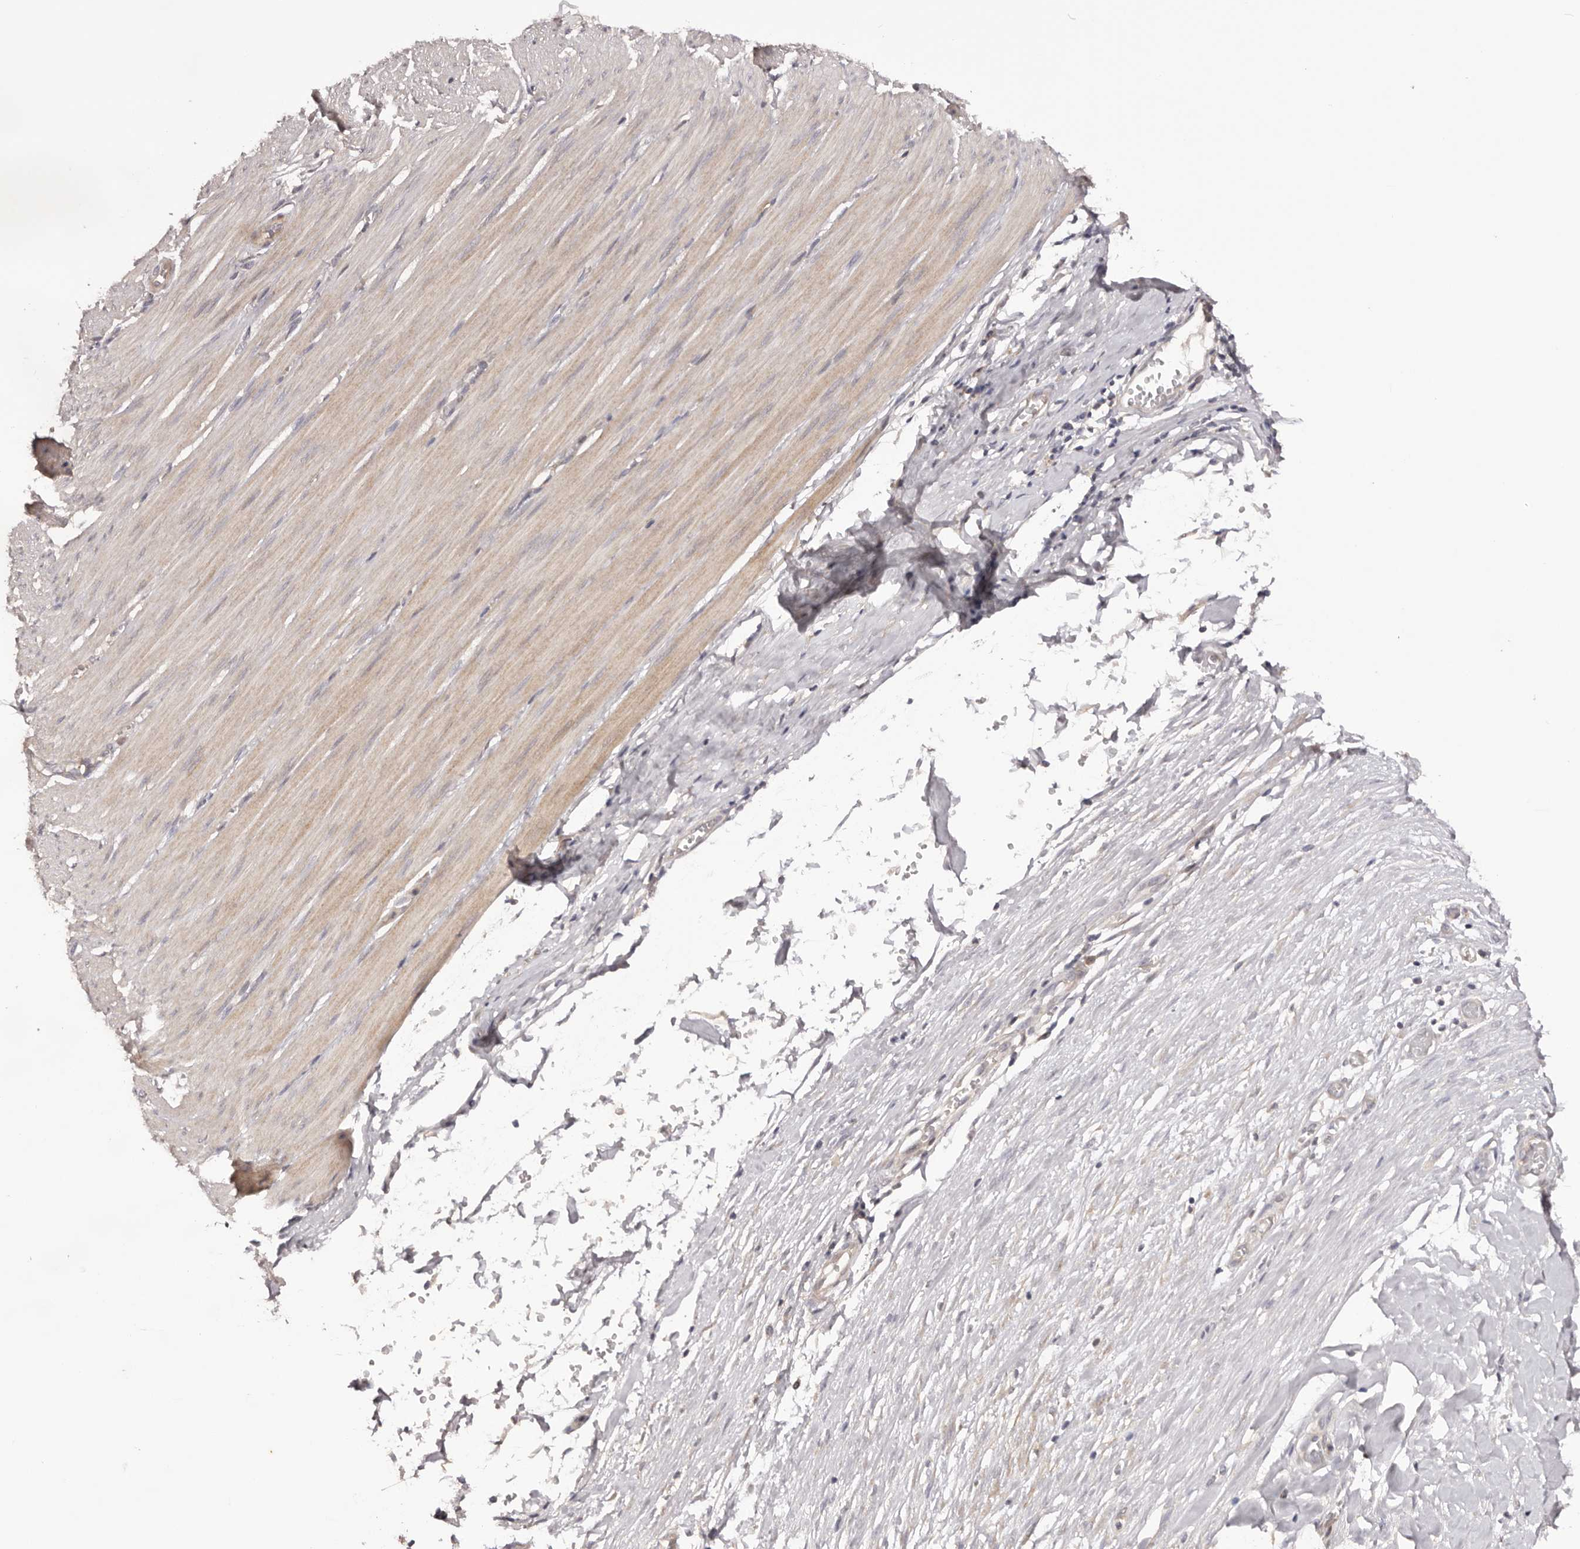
{"staining": {"intensity": "weak", "quantity": ">75%", "location": "cytoplasmic/membranous"}, "tissue": "smooth muscle", "cell_type": "Smooth muscle cells", "image_type": "normal", "snomed": [{"axis": "morphology", "description": "Normal tissue, NOS"}, {"axis": "morphology", "description": "Adenocarcinoma, NOS"}, {"axis": "topography", "description": "Colon"}, {"axis": "topography", "description": "Peripheral nerve tissue"}], "caption": "Protein expression analysis of benign human smooth muscle reveals weak cytoplasmic/membranous expression in approximately >75% of smooth muscle cells. The staining is performed using DAB brown chromogen to label protein expression. The nuclei are counter-stained blue using hematoxylin.", "gene": "KCNJ8", "patient": {"sex": "male", "age": 14}}